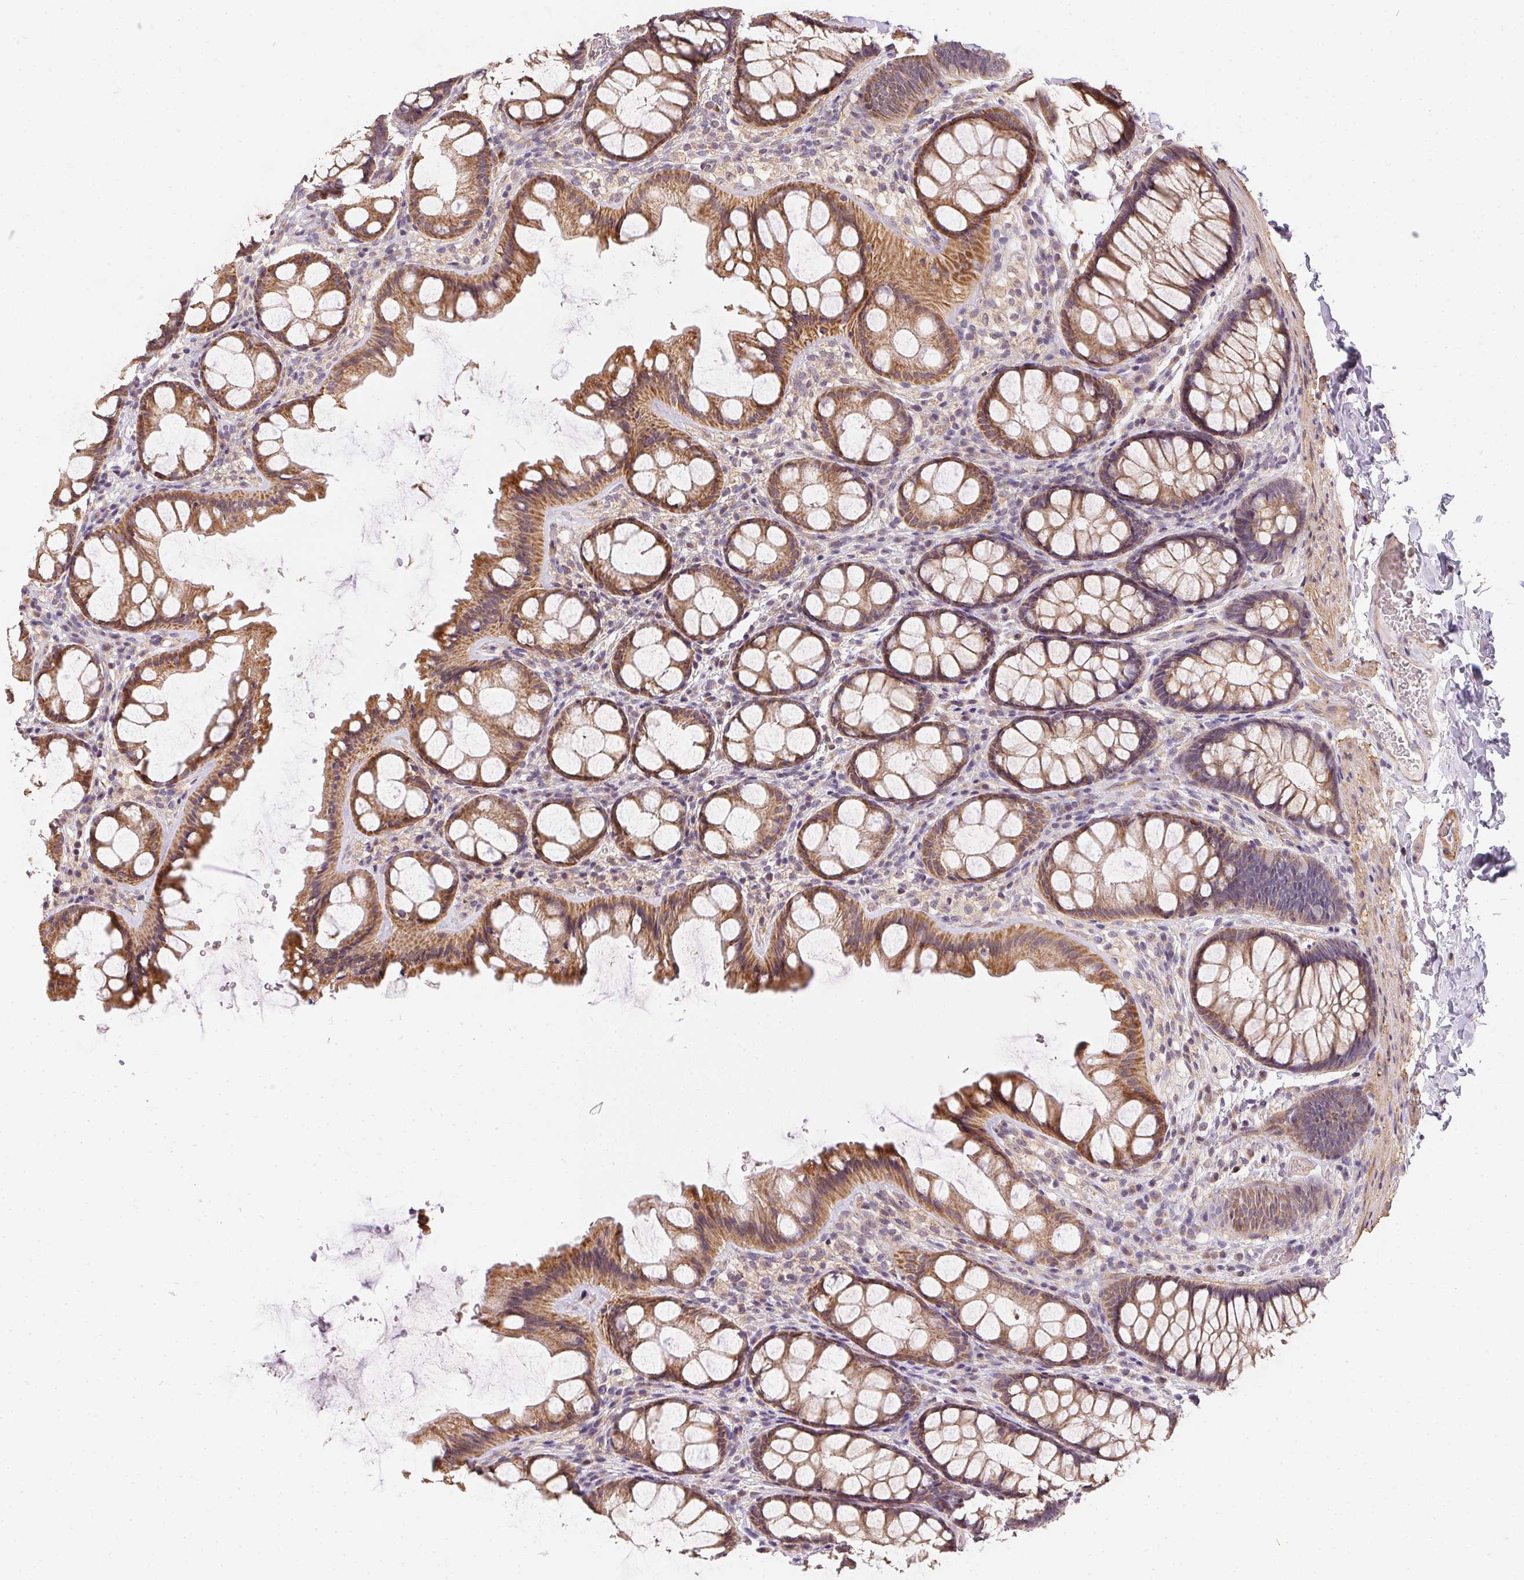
{"staining": {"intensity": "weak", "quantity": "25%-75%", "location": "cytoplasmic/membranous"}, "tissue": "colon", "cell_type": "Endothelial cells", "image_type": "normal", "snomed": [{"axis": "morphology", "description": "Normal tissue, NOS"}, {"axis": "topography", "description": "Colon"}], "caption": "An IHC histopathology image of unremarkable tissue is shown. Protein staining in brown highlights weak cytoplasmic/membranous positivity in colon within endothelial cells. (brown staining indicates protein expression, while blue staining denotes nuclei).", "gene": "REV3L", "patient": {"sex": "male", "age": 47}}